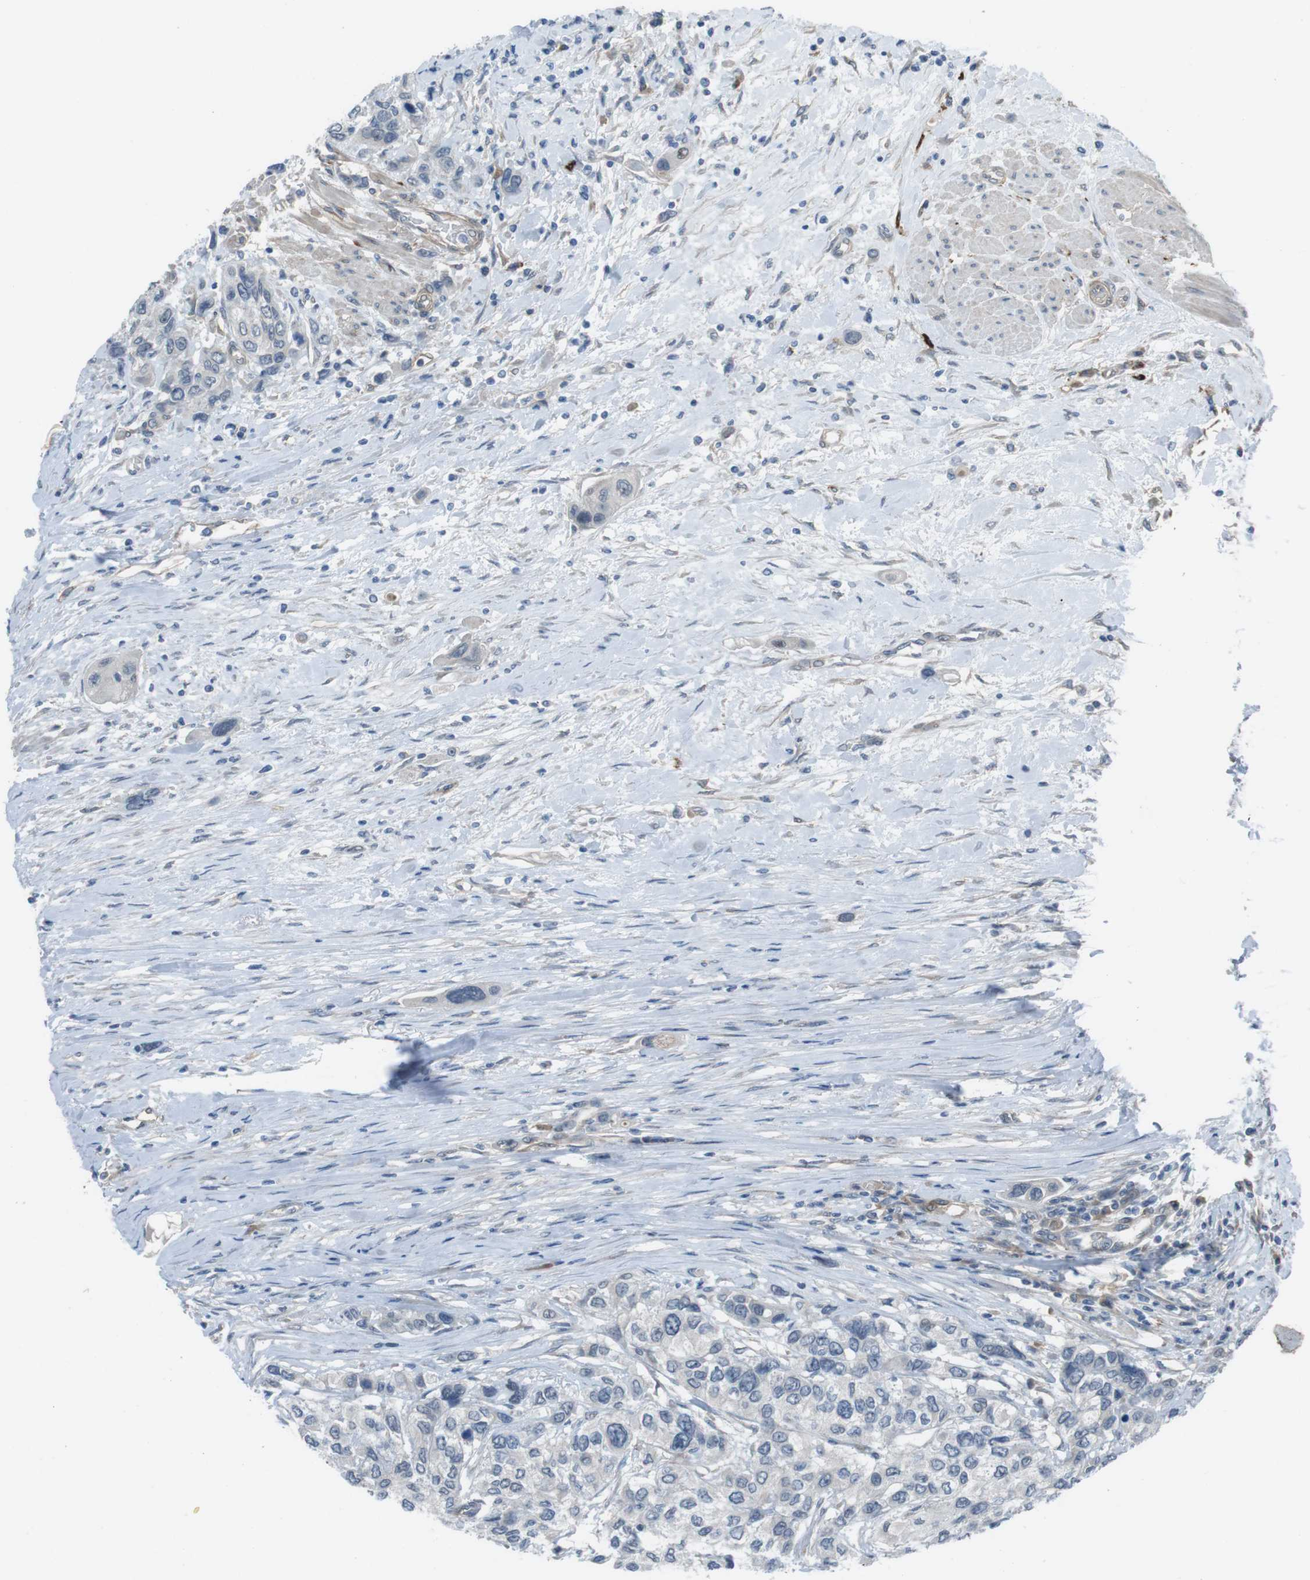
{"staining": {"intensity": "negative", "quantity": "none", "location": "none"}, "tissue": "urothelial cancer", "cell_type": "Tumor cells", "image_type": "cancer", "snomed": [{"axis": "morphology", "description": "Urothelial carcinoma, High grade"}, {"axis": "topography", "description": "Urinary bladder"}], "caption": "A high-resolution image shows immunohistochemistry staining of urothelial cancer, which shows no significant expression in tumor cells.", "gene": "ANK2", "patient": {"sex": "female", "age": 56}}